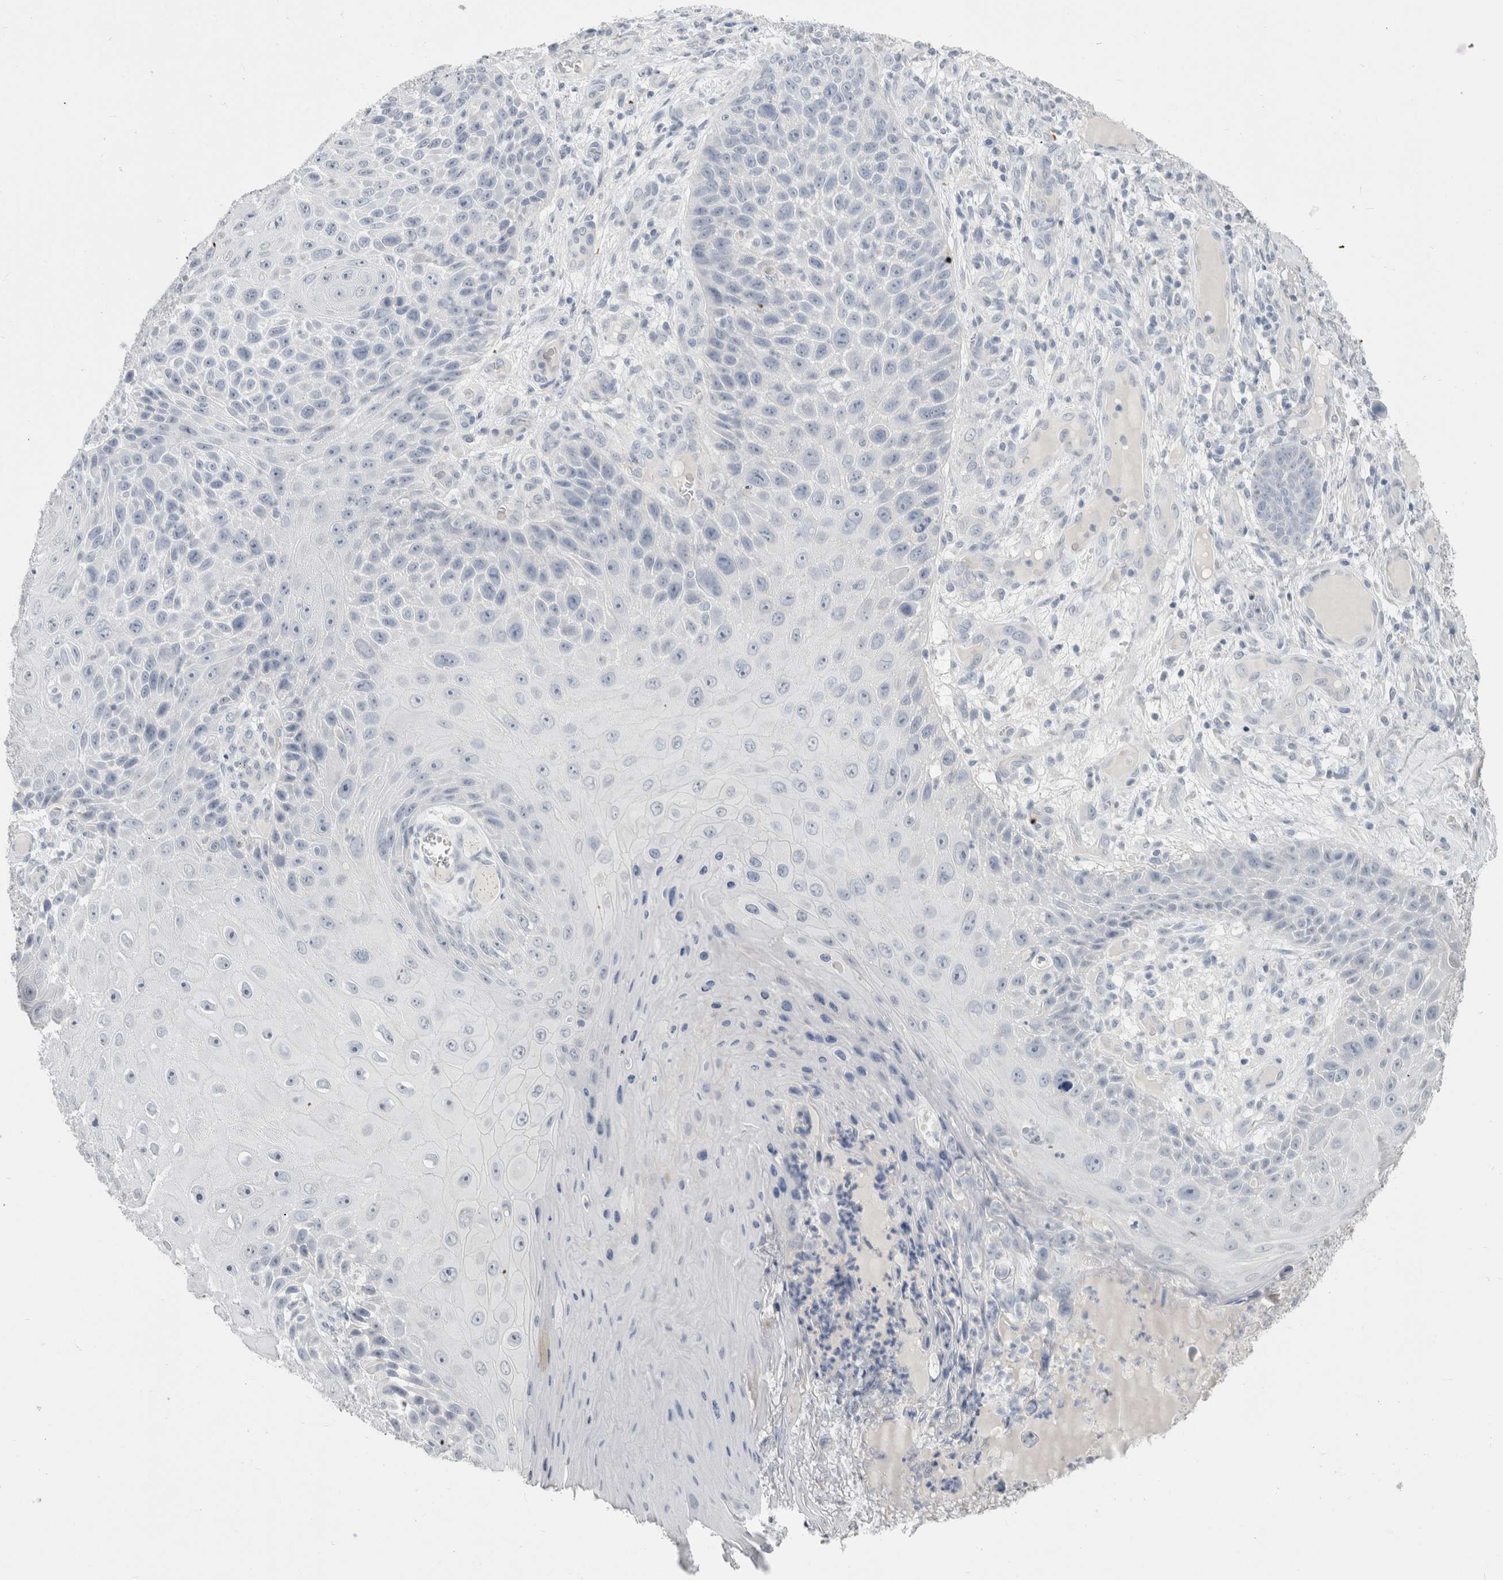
{"staining": {"intensity": "negative", "quantity": "none", "location": "none"}, "tissue": "skin cancer", "cell_type": "Tumor cells", "image_type": "cancer", "snomed": [{"axis": "morphology", "description": "Squamous cell carcinoma, NOS"}, {"axis": "topography", "description": "Skin"}], "caption": "Micrograph shows no significant protein staining in tumor cells of skin squamous cell carcinoma. The staining was performed using DAB to visualize the protein expression in brown, while the nuclei were stained in blue with hematoxylin (Magnification: 20x).", "gene": "SLC6A1", "patient": {"sex": "female", "age": 88}}